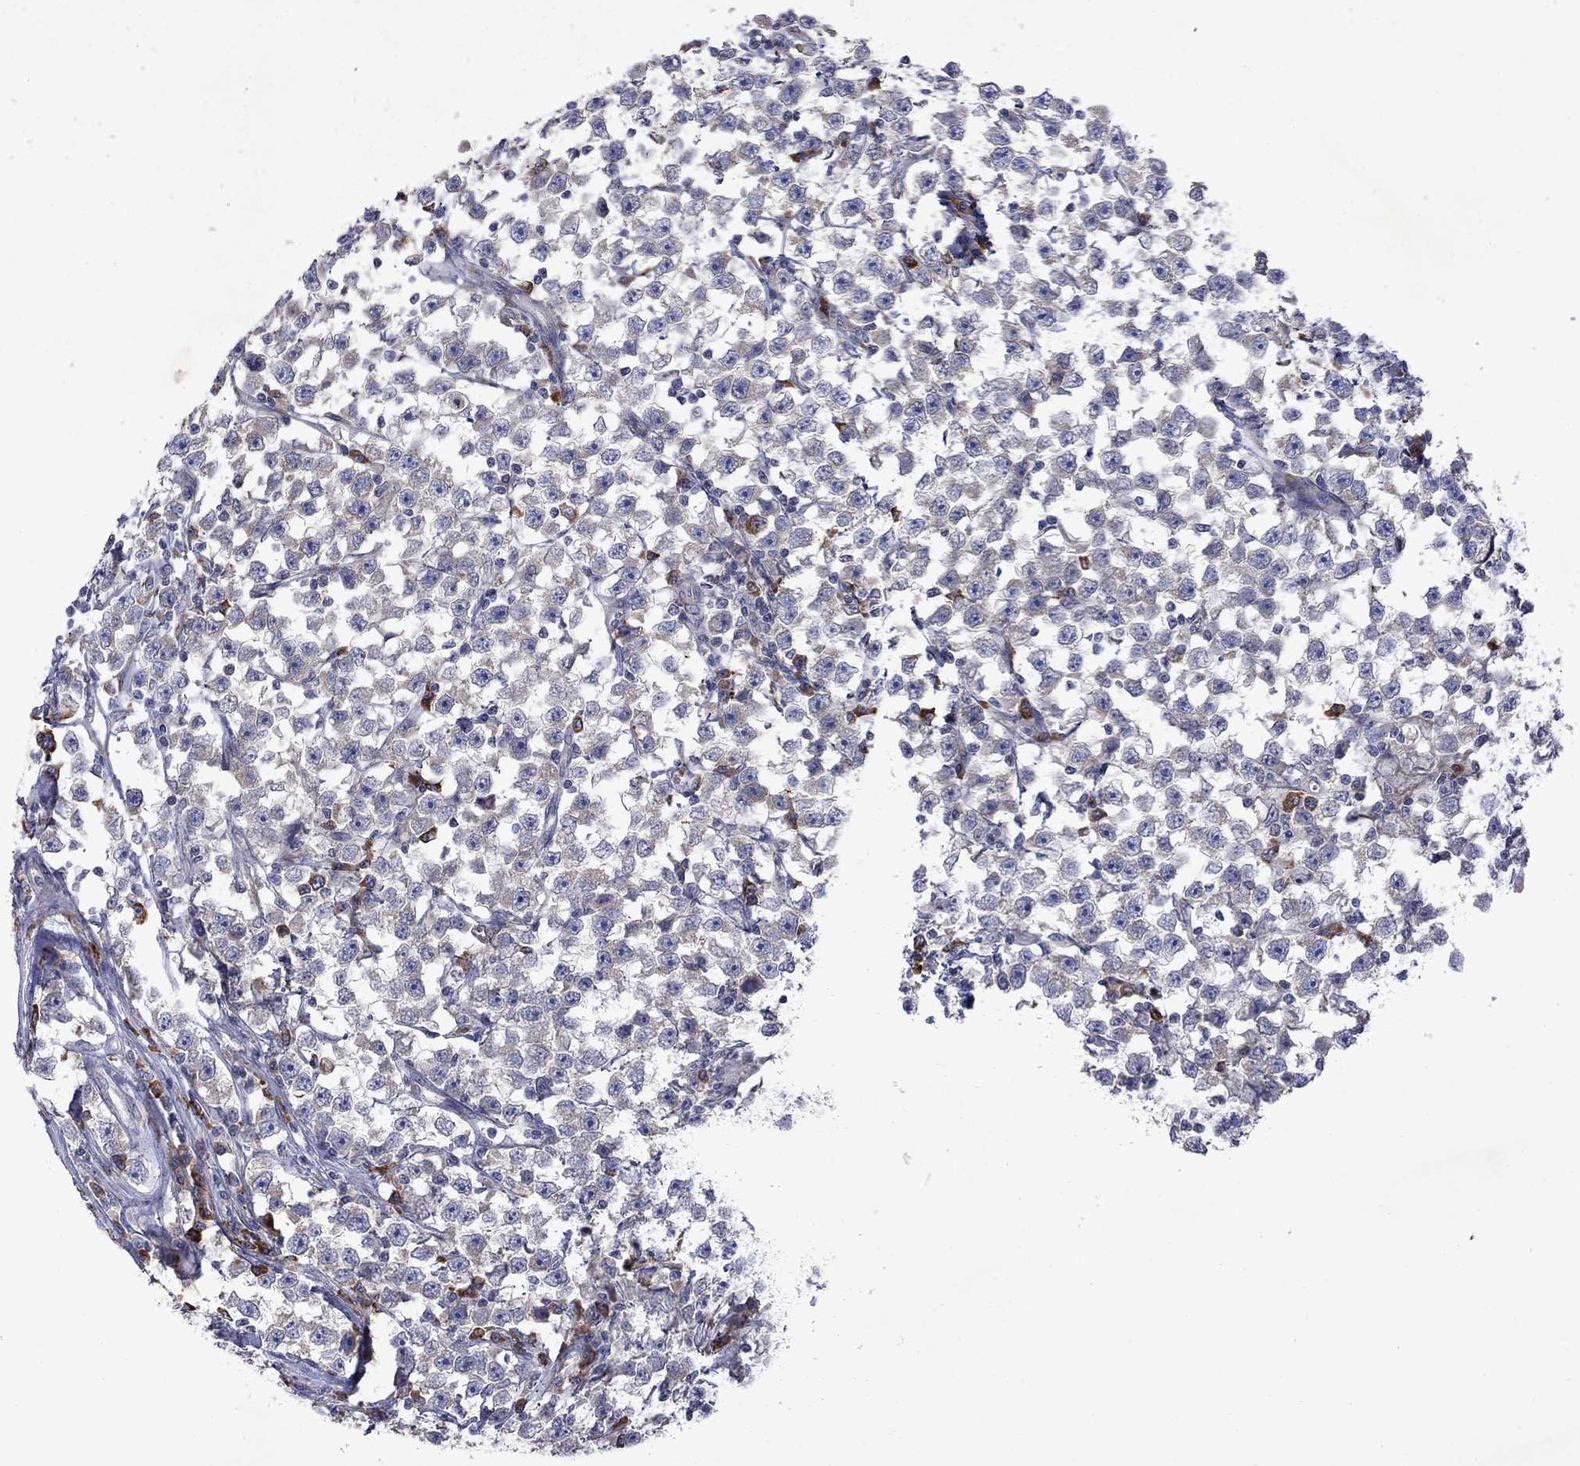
{"staining": {"intensity": "negative", "quantity": "none", "location": "none"}, "tissue": "testis cancer", "cell_type": "Tumor cells", "image_type": "cancer", "snomed": [{"axis": "morphology", "description": "Seminoma, NOS"}, {"axis": "topography", "description": "Testis"}], "caption": "DAB (3,3'-diaminobenzidine) immunohistochemical staining of testis cancer (seminoma) reveals no significant positivity in tumor cells.", "gene": "TMEM97", "patient": {"sex": "male", "age": 33}}